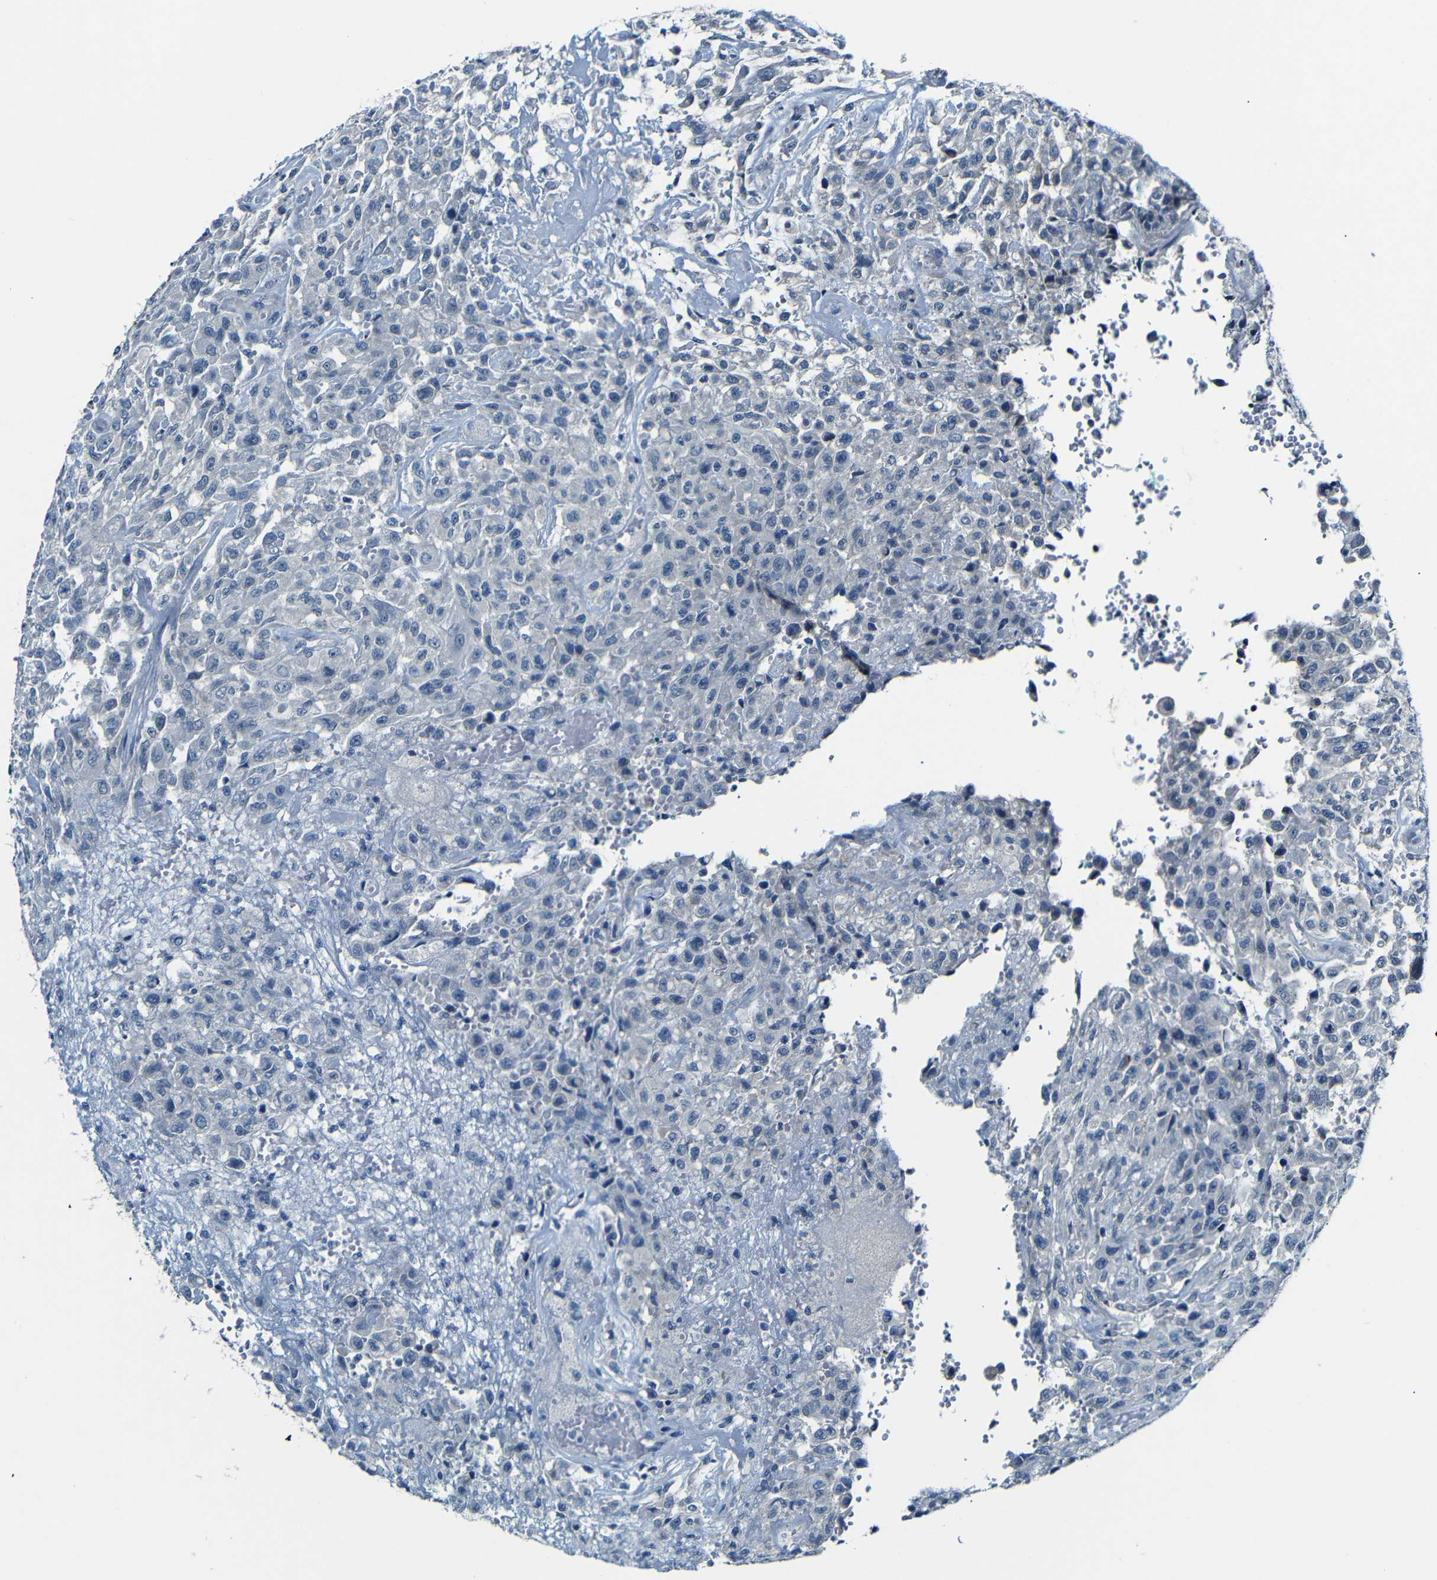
{"staining": {"intensity": "negative", "quantity": "none", "location": "none"}, "tissue": "urothelial cancer", "cell_type": "Tumor cells", "image_type": "cancer", "snomed": [{"axis": "morphology", "description": "Urothelial carcinoma, High grade"}, {"axis": "topography", "description": "Urinary bladder"}], "caption": "IHC histopathology image of human urothelial cancer stained for a protein (brown), which demonstrates no positivity in tumor cells. (DAB (3,3'-diaminobenzidine) IHC visualized using brightfield microscopy, high magnification).", "gene": "ANK3", "patient": {"sex": "male", "age": 46}}